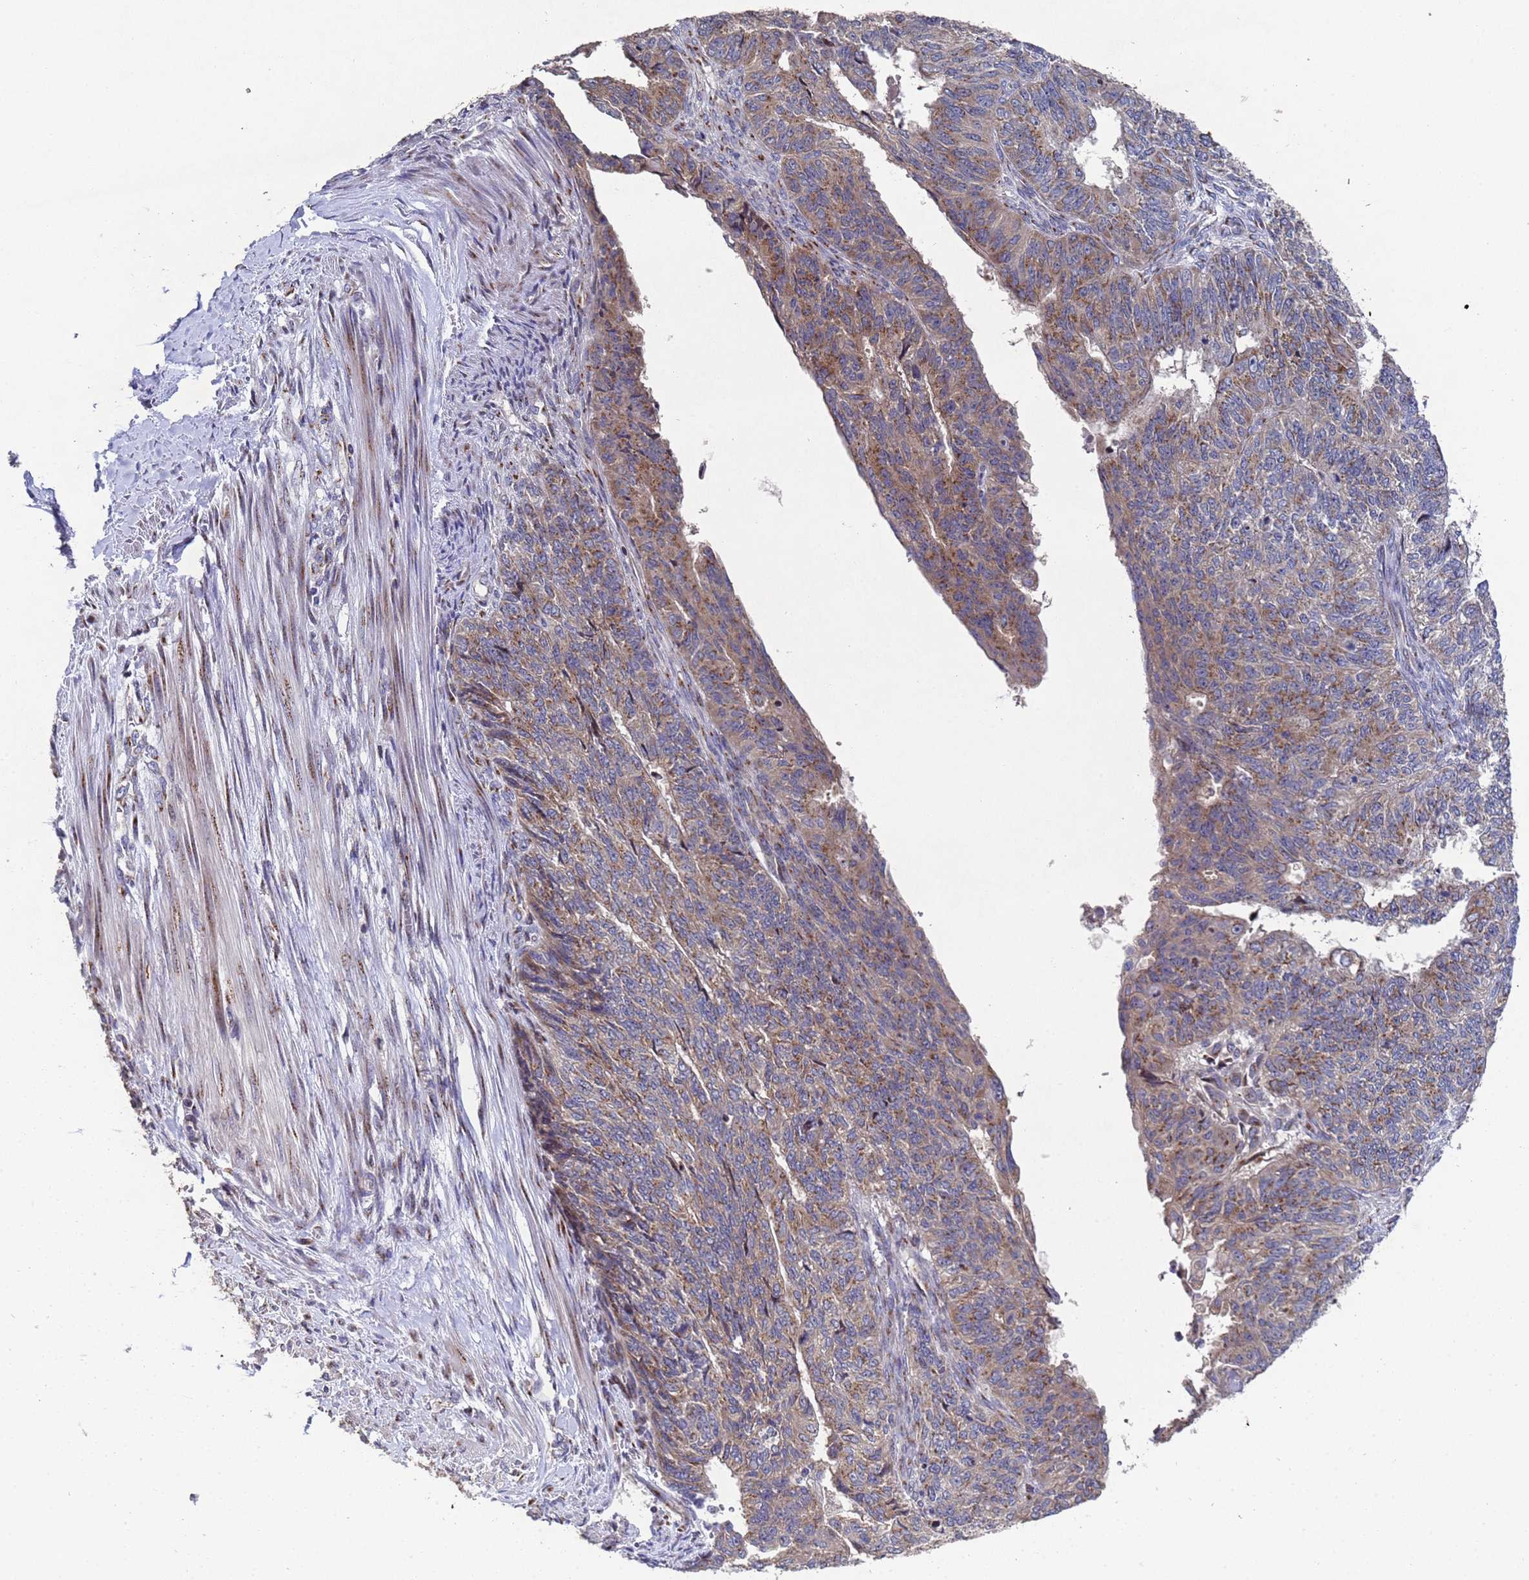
{"staining": {"intensity": "moderate", "quantity": ">75%", "location": "cytoplasmic/membranous"}, "tissue": "endometrial cancer", "cell_type": "Tumor cells", "image_type": "cancer", "snomed": [{"axis": "morphology", "description": "Adenocarcinoma, NOS"}, {"axis": "topography", "description": "Endometrium"}], "caption": "Endometrial cancer stained for a protein displays moderate cytoplasmic/membranous positivity in tumor cells. (Brightfield microscopy of DAB IHC at high magnification).", "gene": "NSUN6", "patient": {"sex": "female", "age": 32}}